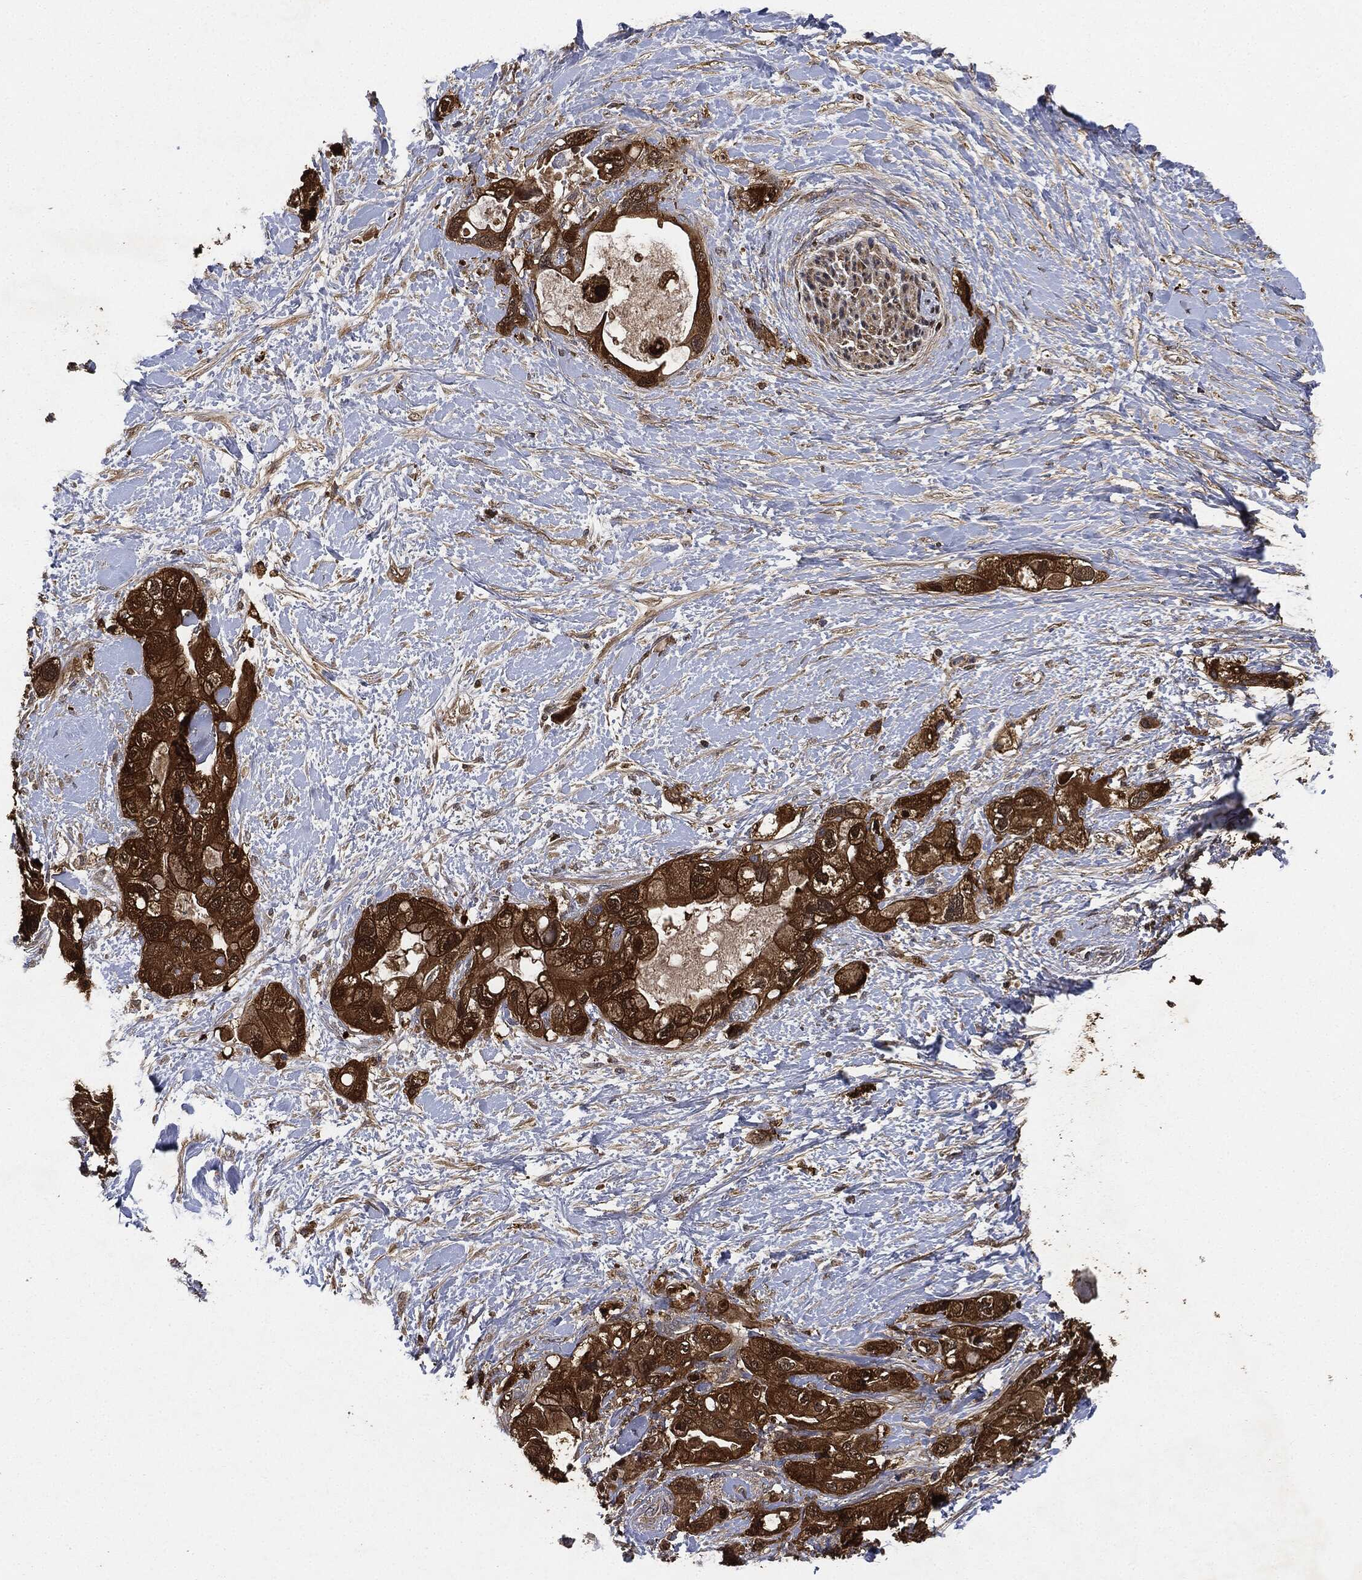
{"staining": {"intensity": "strong", "quantity": ">75%", "location": "cytoplasmic/membranous"}, "tissue": "pancreatic cancer", "cell_type": "Tumor cells", "image_type": "cancer", "snomed": [{"axis": "morphology", "description": "Adenocarcinoma, NOS"}, {"axis": "topography", "description": "Pancreas"}], "caption": "Tumor cells show high levels of strong cytoplasmic/membranous positivity in about >75% of cells in human pancreatic adenocarcinoma.", "gene": "BRAF", "patient": {"sex": "female", "age": 56}}